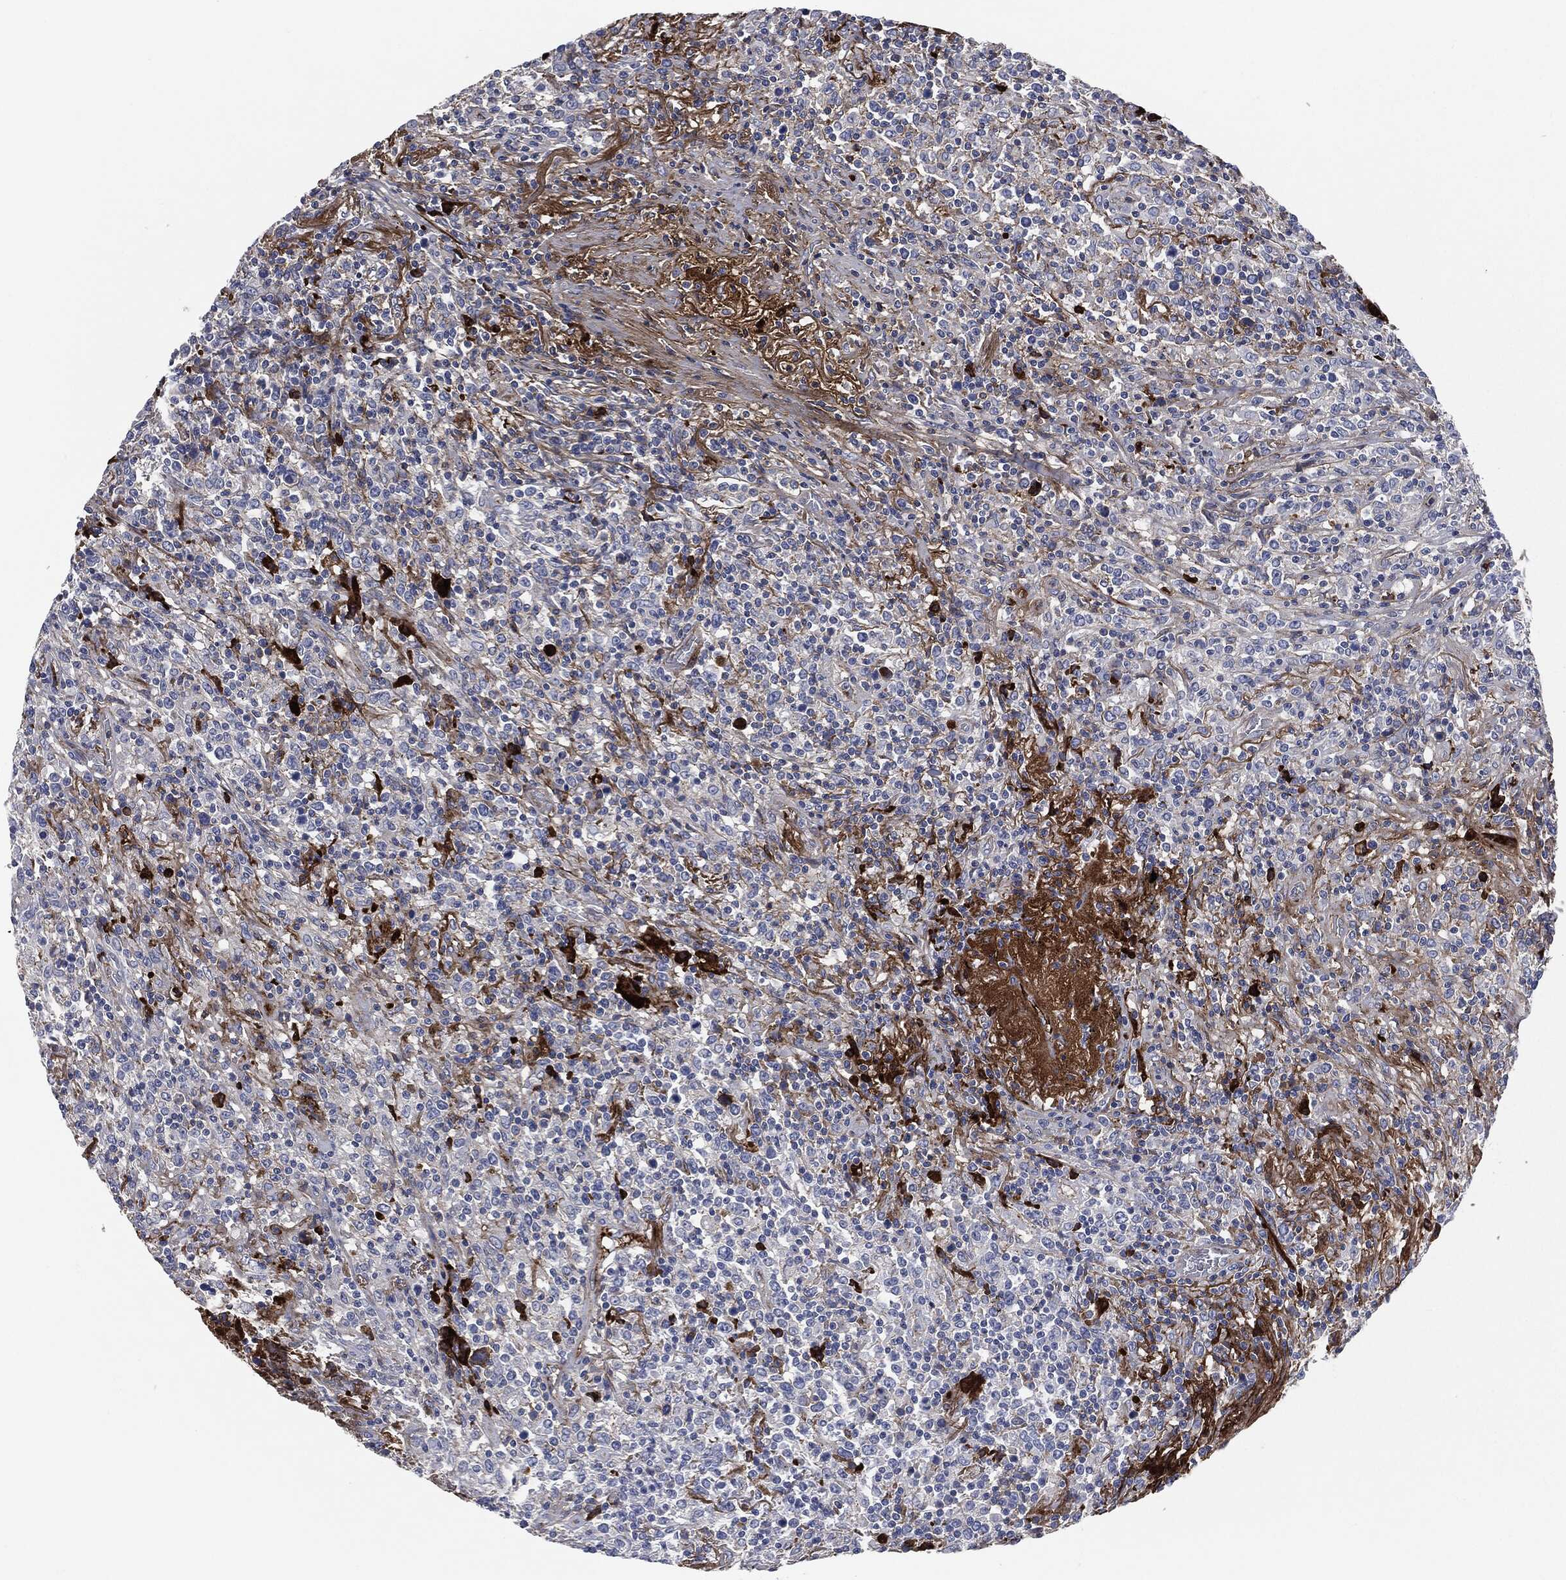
{"staining": {"intensity": "negative", "quantity": "none", "location": "none"}, "tissue": "lymphoma", "cell_type": "Tumor cells", "image_type": "cancer", "snomed": [{"axis": "morphology", "description": "Malignant lymphoma, non-Hodgkin's type, High grade"}, {"axis": "topography", "description": "Lung"}], "caption": "Human malignant lymphoma, non-Hodgkin's type (high-grade) stained for a protein using IHC demonstrates no staining in tumor cells.", "gene": "APOB", "patient": {"sex": "male", "age": 79}}